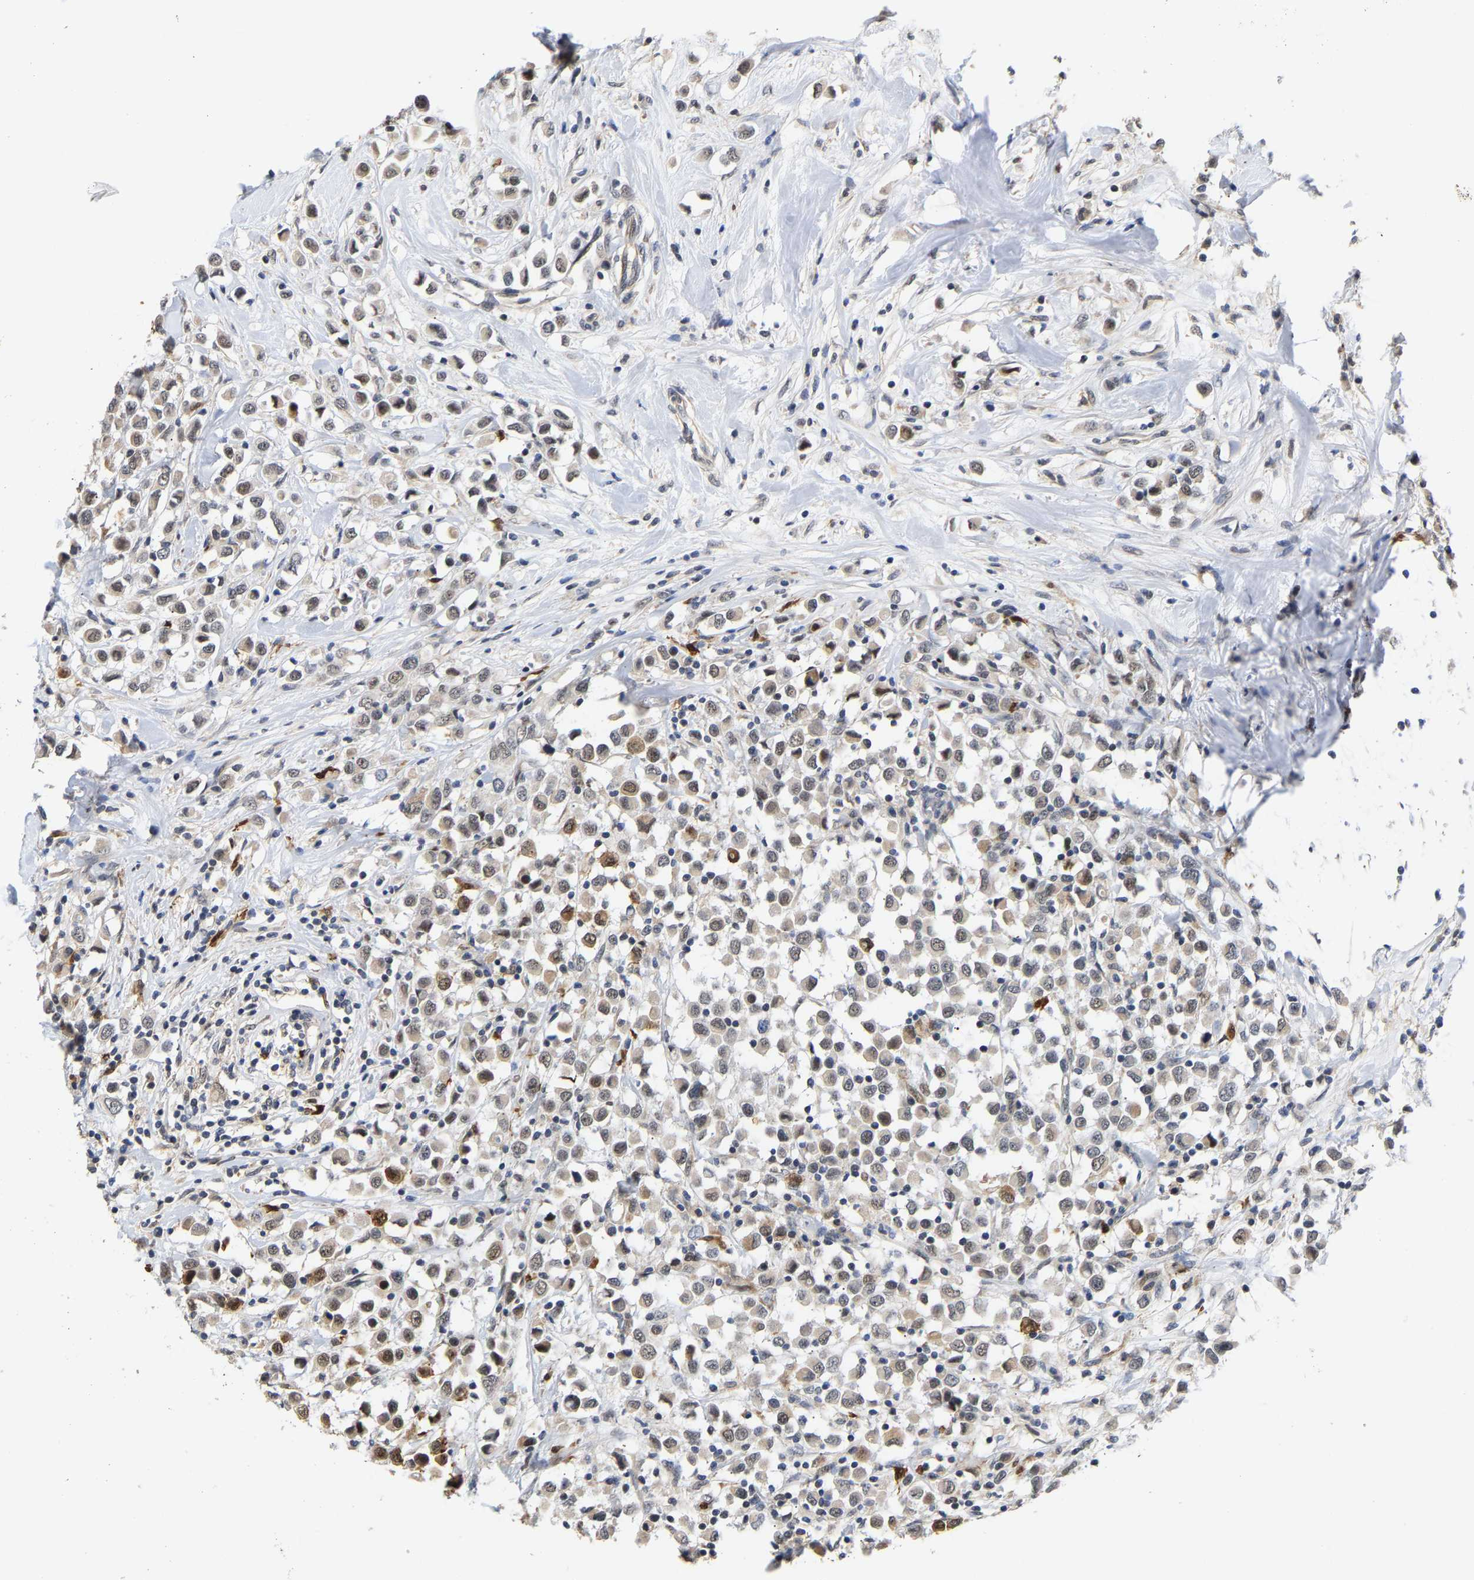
{"staining": {"intensity": "moderate", "quantity": "<25%", "location": "cytoplasmic/membranous,nuclear"}, "tissue": "breast cancer", "cell_type": "Tumor cells", "image_type": "cancer", "snomed": [{"axis": "morphology", "description": "Duct carcinoma"}, {"axis": "topography", "description": "Breast"}], "caption": "A micrograph showing moderate cytoplasmic/membranous and nuclear staining in approximately <25% of tumor cells in breast cancer (intraductal carcinoma), as visualized by brown immunohistochemical staining.", "gene": "TDRD7", "patient": {"sex": "female", "age": 61}}